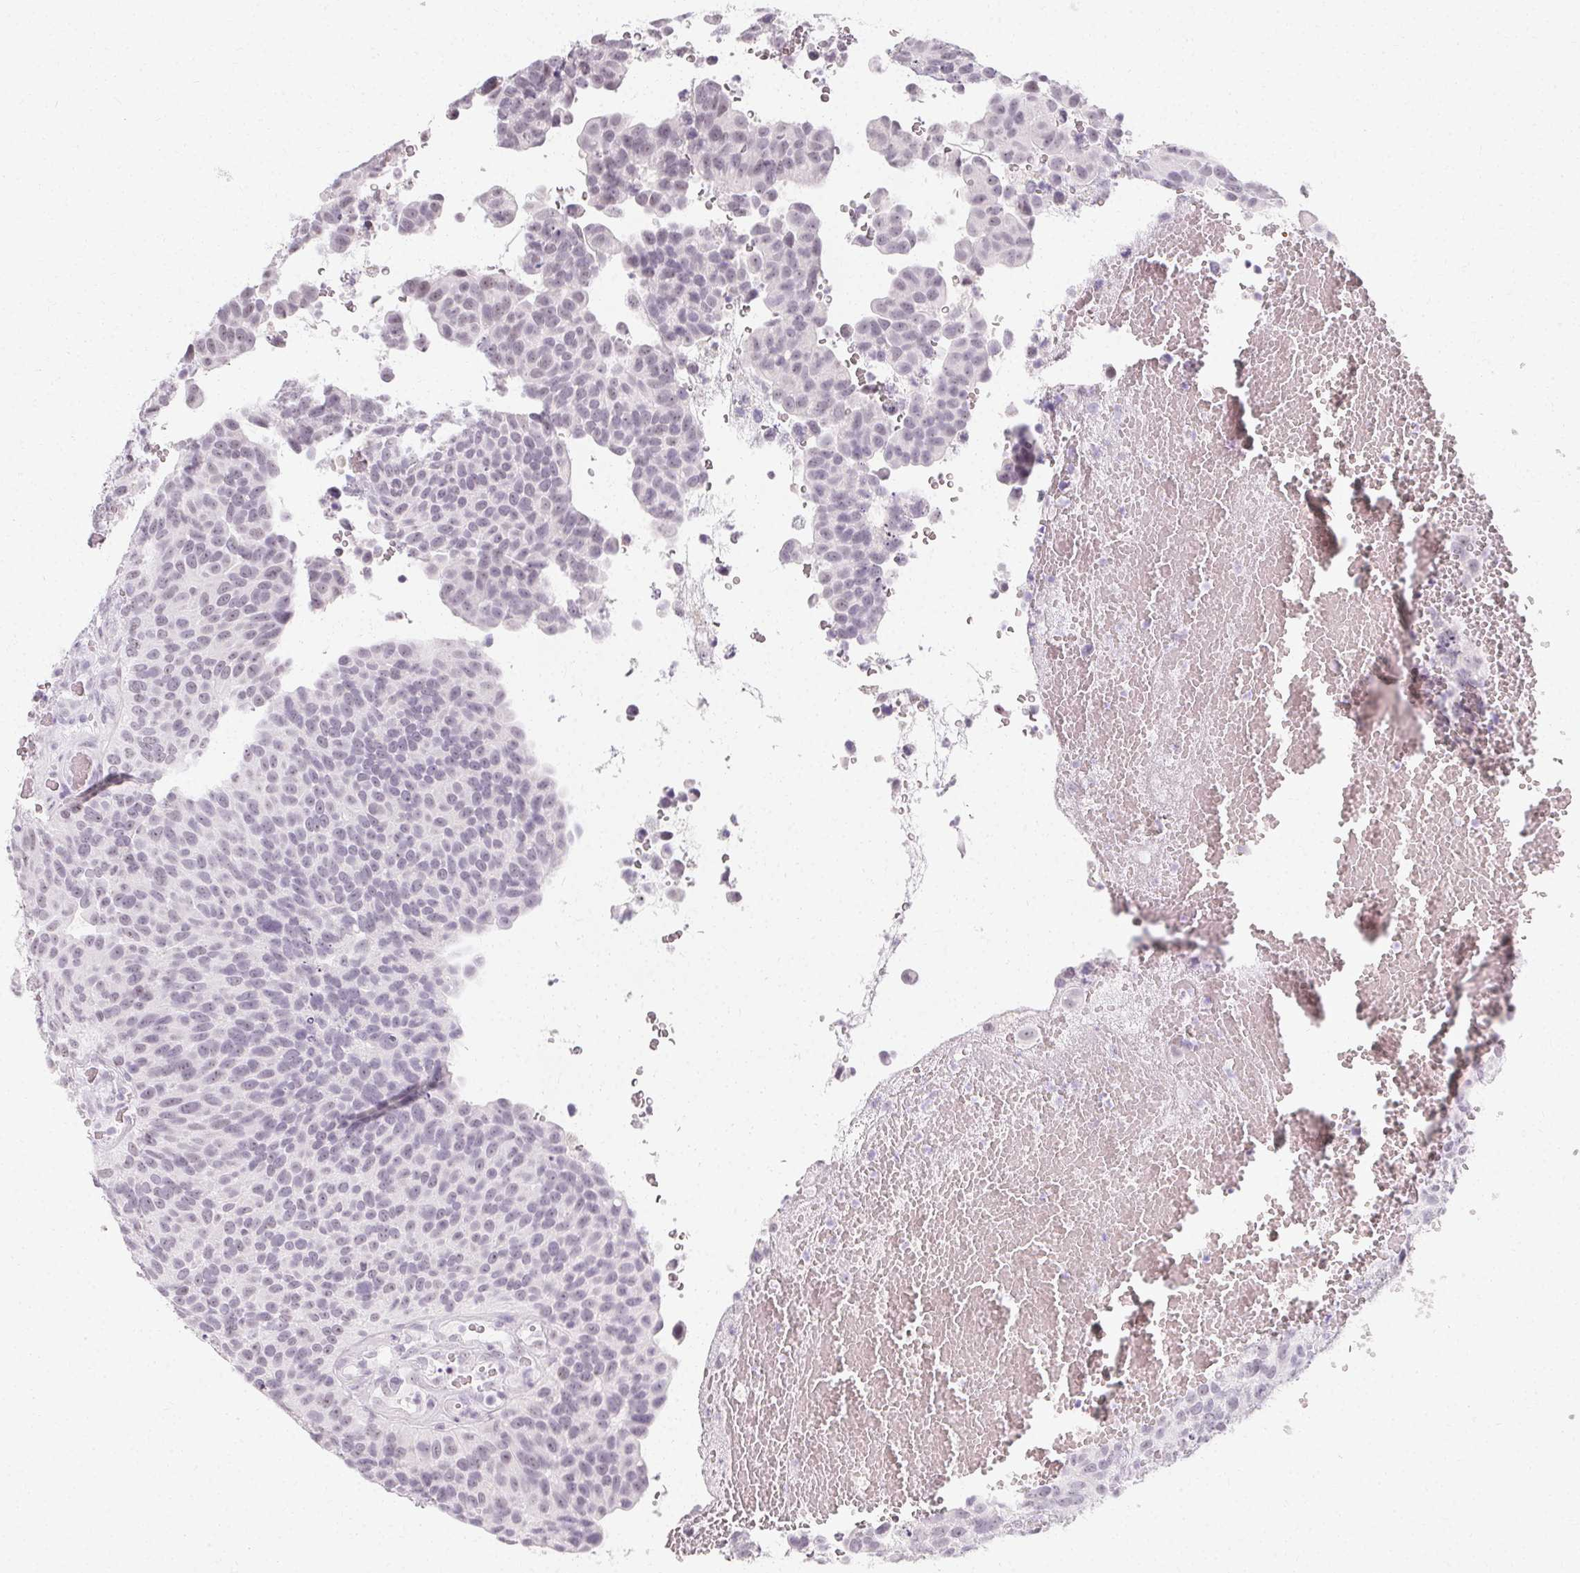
{"staining": {"intensity": "weak", "quantity": "<25%", "location": "nuclear"}, "tissue": "urothelial cancer", "cell_type": "Tumor cells", "image_type": "cancer", "snomed": [{"axis": "morphology", "description": "Urothelial carcinoma, Low grade"}, {"axis": "topography", "description": "Urinary bladder"}], "caption": "Immunohistochemistry (IHC) micrograph of low-grade urothelial carcinoma stained for a protein (brown), which demonstrates no positivity in tumor cells.", "gene": "SYNPR", "patient": {"sex": "male", "age": 76}}